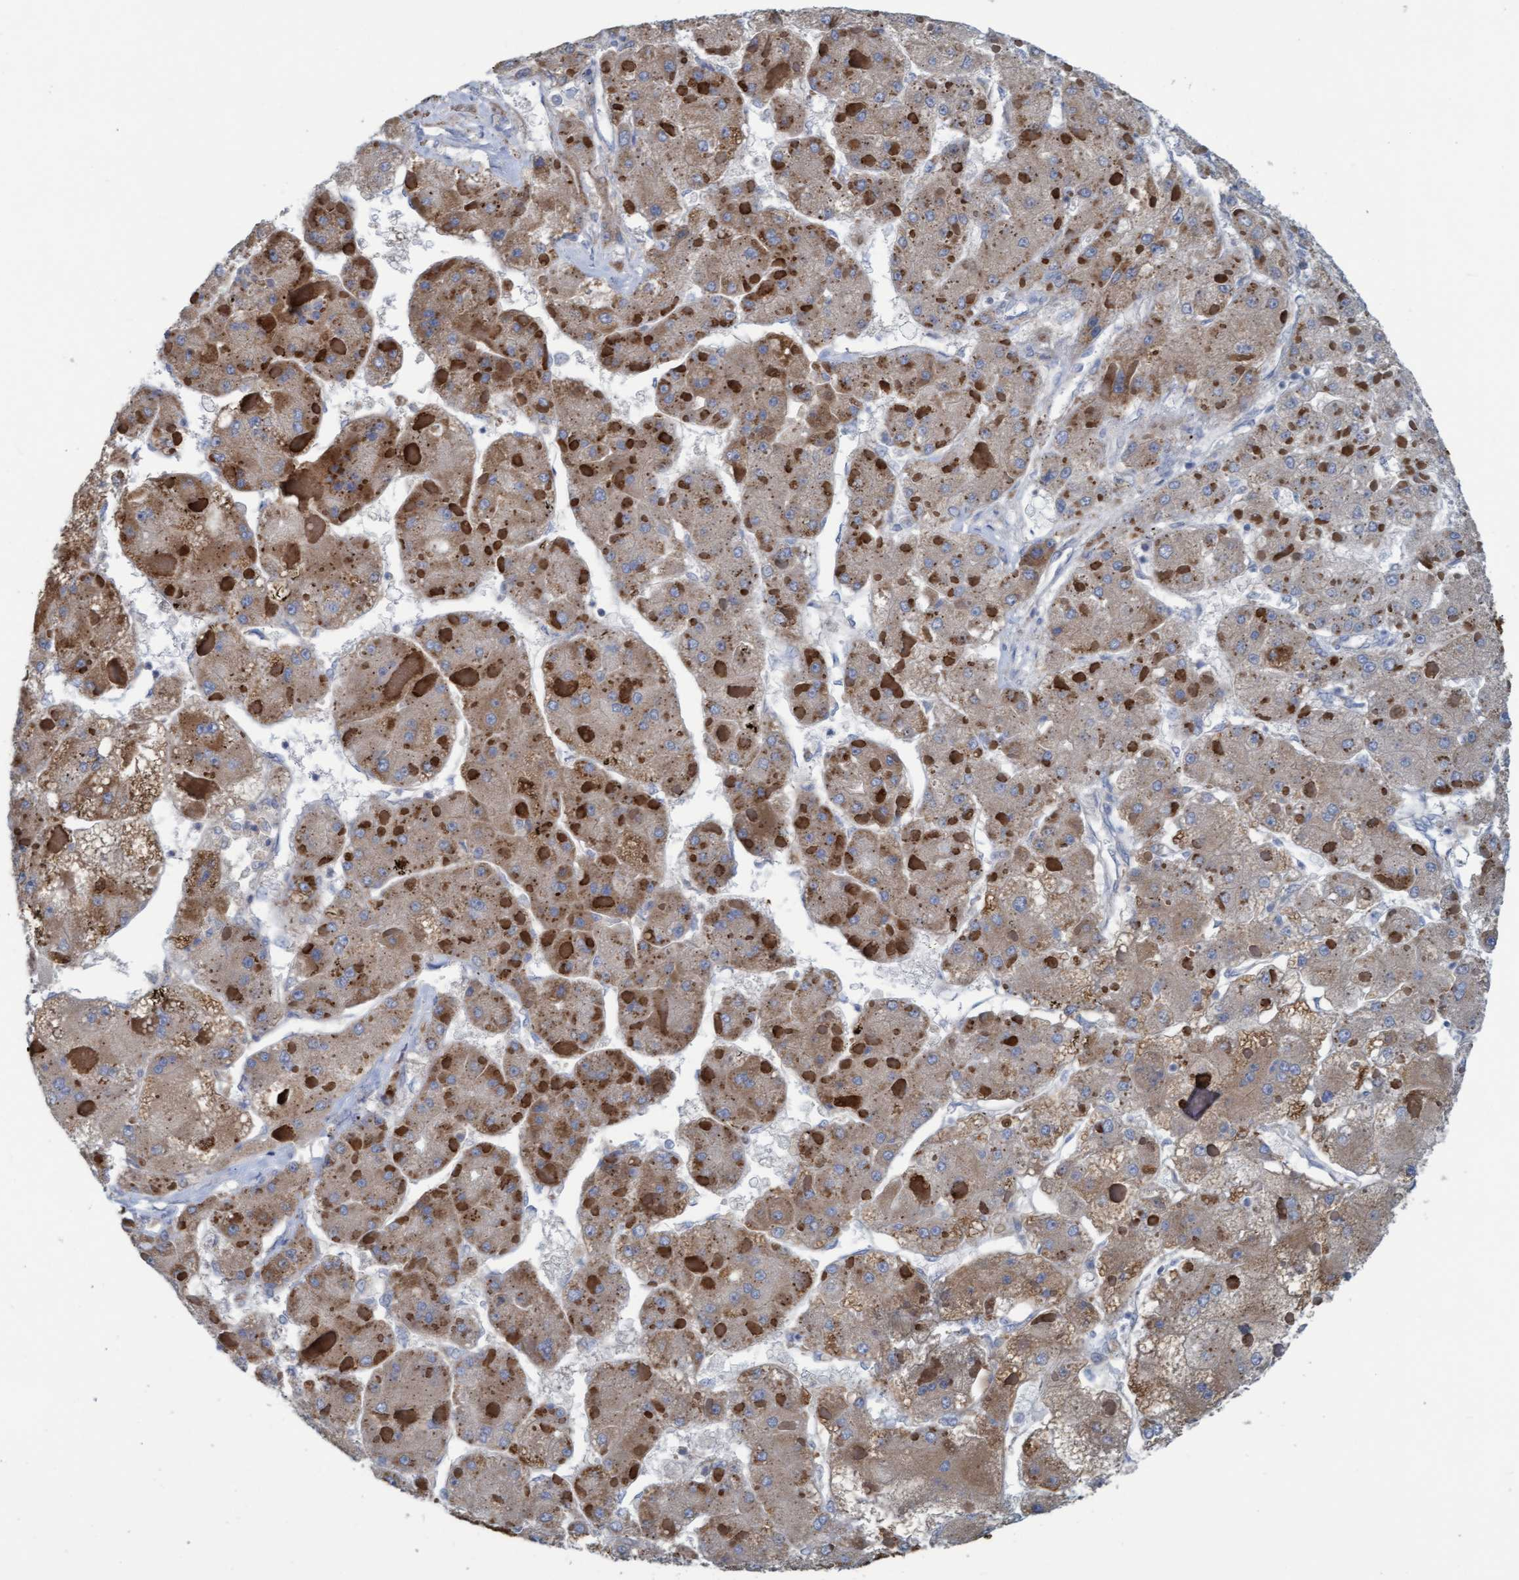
{"staining": {"intensity": "weak", "quantity": ">75%", "location": "cytoplasmic/membranous"}, "tissue": "liver cancer", "cell_type": "Tumor cells", "image_type": "cancer", "snomed": [{"axis": "morphology", "description": "Carcinoma, Hepatocellular, NOS"}, {"axis": "topography", "description": "Liver"}], "caption": "Weak cytoplasmic/membranous staining for a protein is seen in about >75% of tumor cells of liver hepatocellular carcinoma using immunohistochemistry (IHC).", "gene": "LRSAM1", "patient": {"sex": "female", "age": 73}}